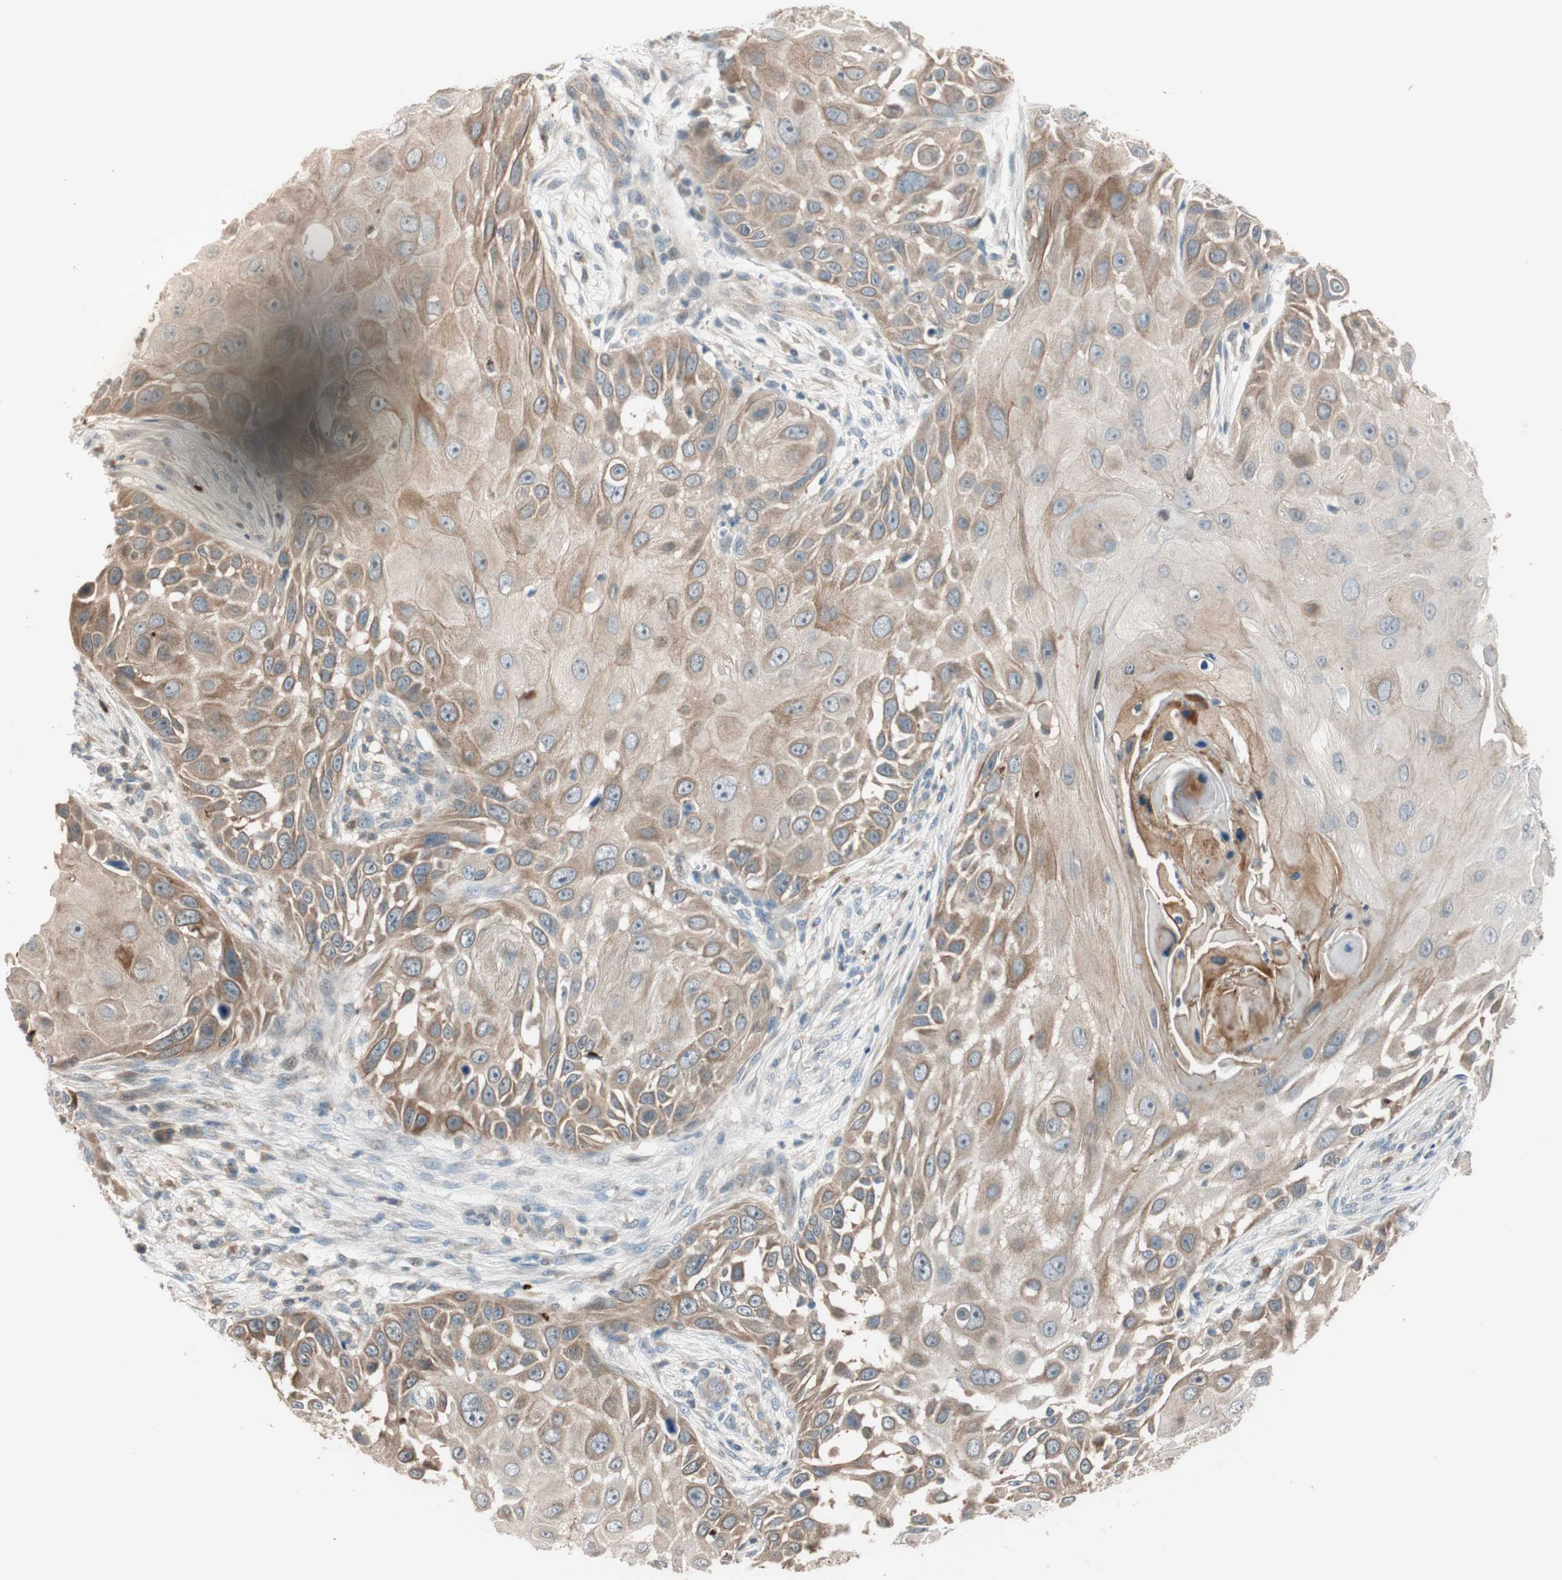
{"staining": {"intensity": "moderate", "quantity": ">75%", "location": "cytoplasmic/membranous"}, "tissue": "skin cancer", "cell_type": "Tumor cells", "image_type": "cancer", "snomed": [{"axis": "morphology", "description": "Squamous cell carcinoma, NOS"}, {"axis": "topography", "description": "Skin"}], "caption": "A photomicrograph of human skin squamous cell carcinoma stained for a protein reveals moderate cytoplasmic/membranous brown staining in tumor cells. The staining was performed using DAB, with brown indicating positive protein expression. Nuclei are stained blue with hematoxylin.", "gene": "PIK3R3", "patient": {"sex": "female", "age": 44}}